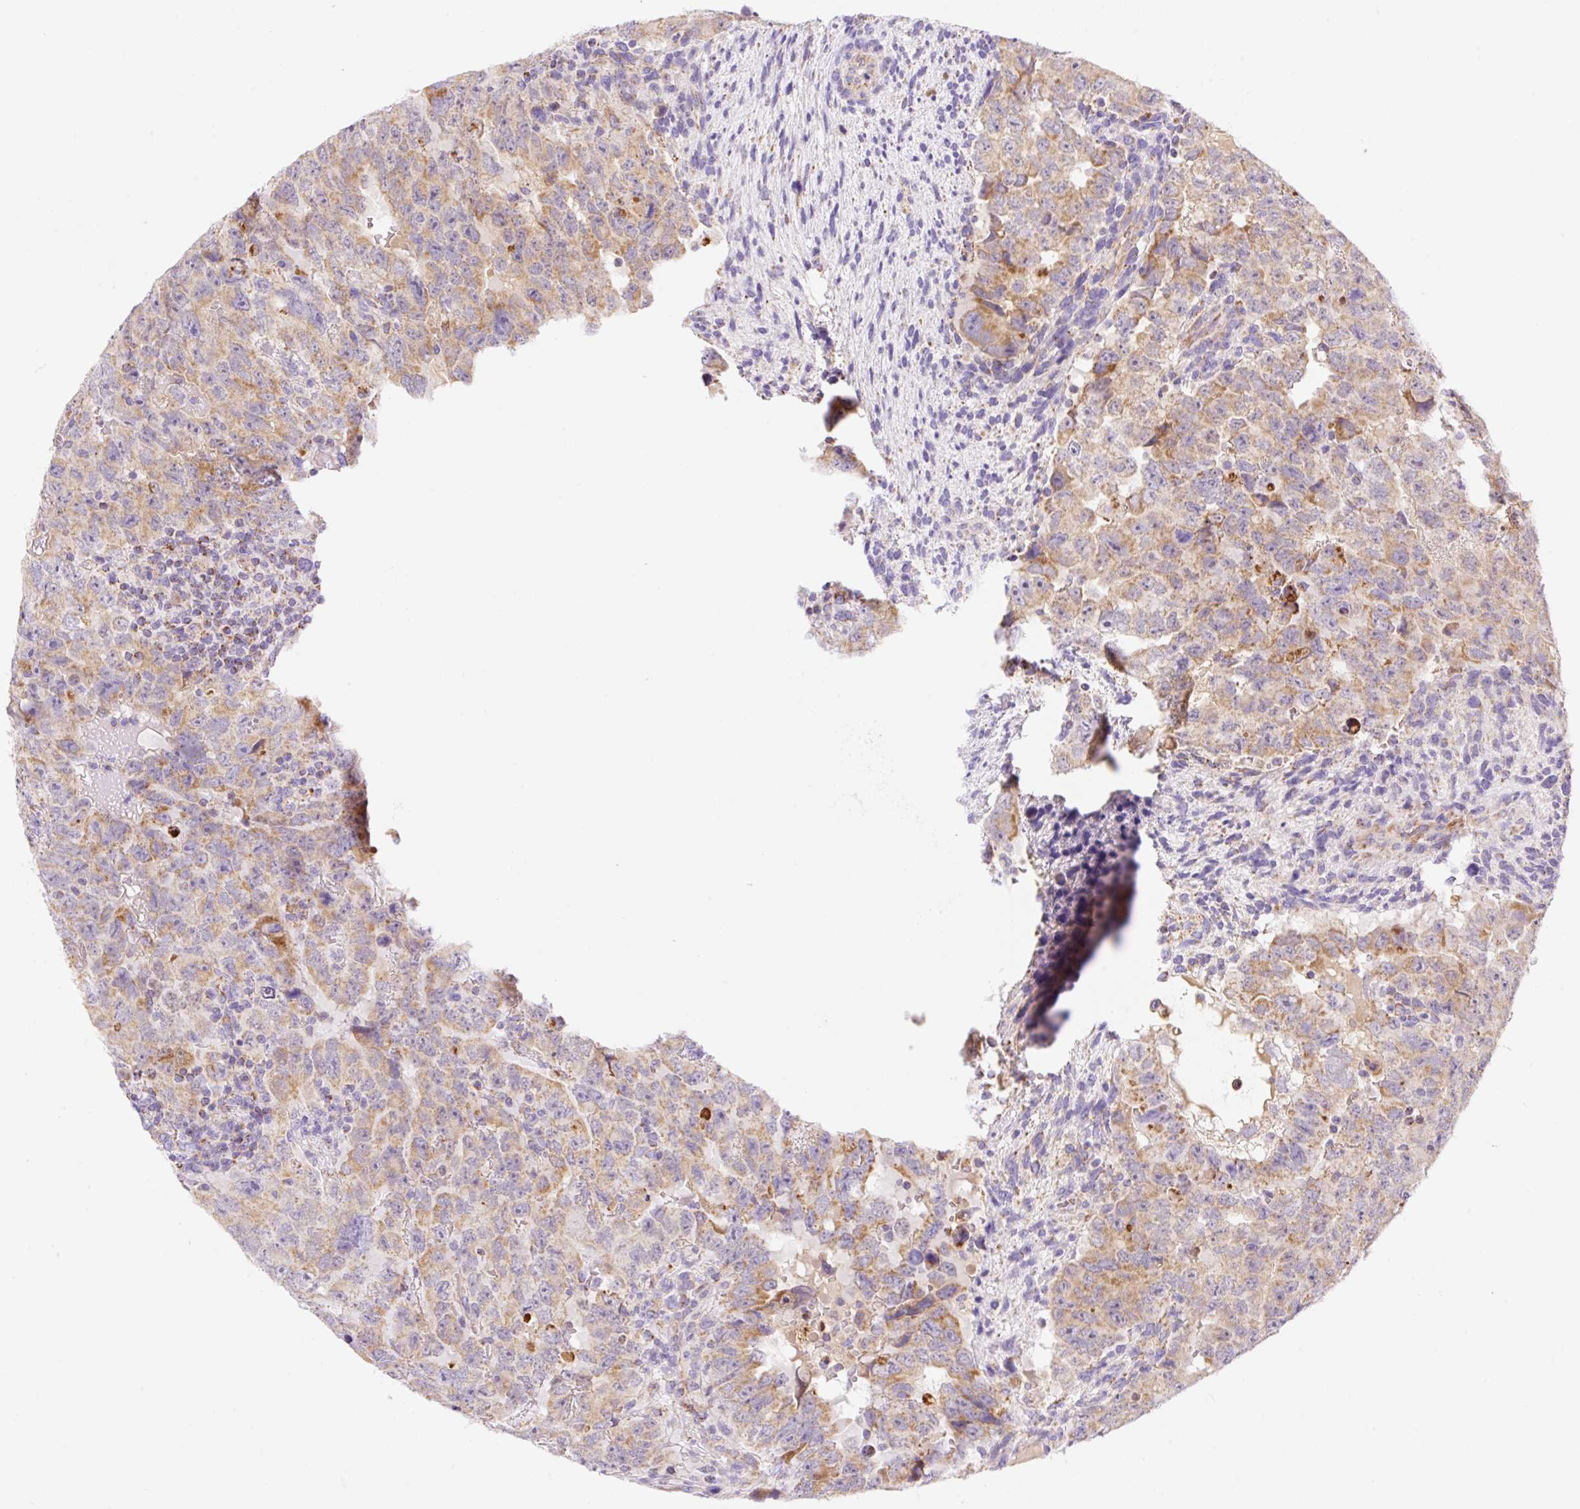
{"staining": {"intensity": "moderate", "quantity": ">75%", "location": "cytoplasmic/membranous"}, "tissue": "testis cancer", "cell_type": "Tumor cells", "image_type": "cancer", "snomed": [{"axis": "morphology", "description": "Carcinoma, Embryonal, NOS"}, {"axis": "topography", "description": "Testis"}], "caption": "IHC photomicrograph of neoplastic tissue: testis embryonal carcinoma stained using immunohistochemistry (IHC) shows medium levels of moderate protein expression localized specifically in the cytoplasmic/membranous of tumor cells, appearing as a cytoplasmic/membranous brown color.", "gene": "ETNK2", "patient": {"sex": "male", "age": 24}}